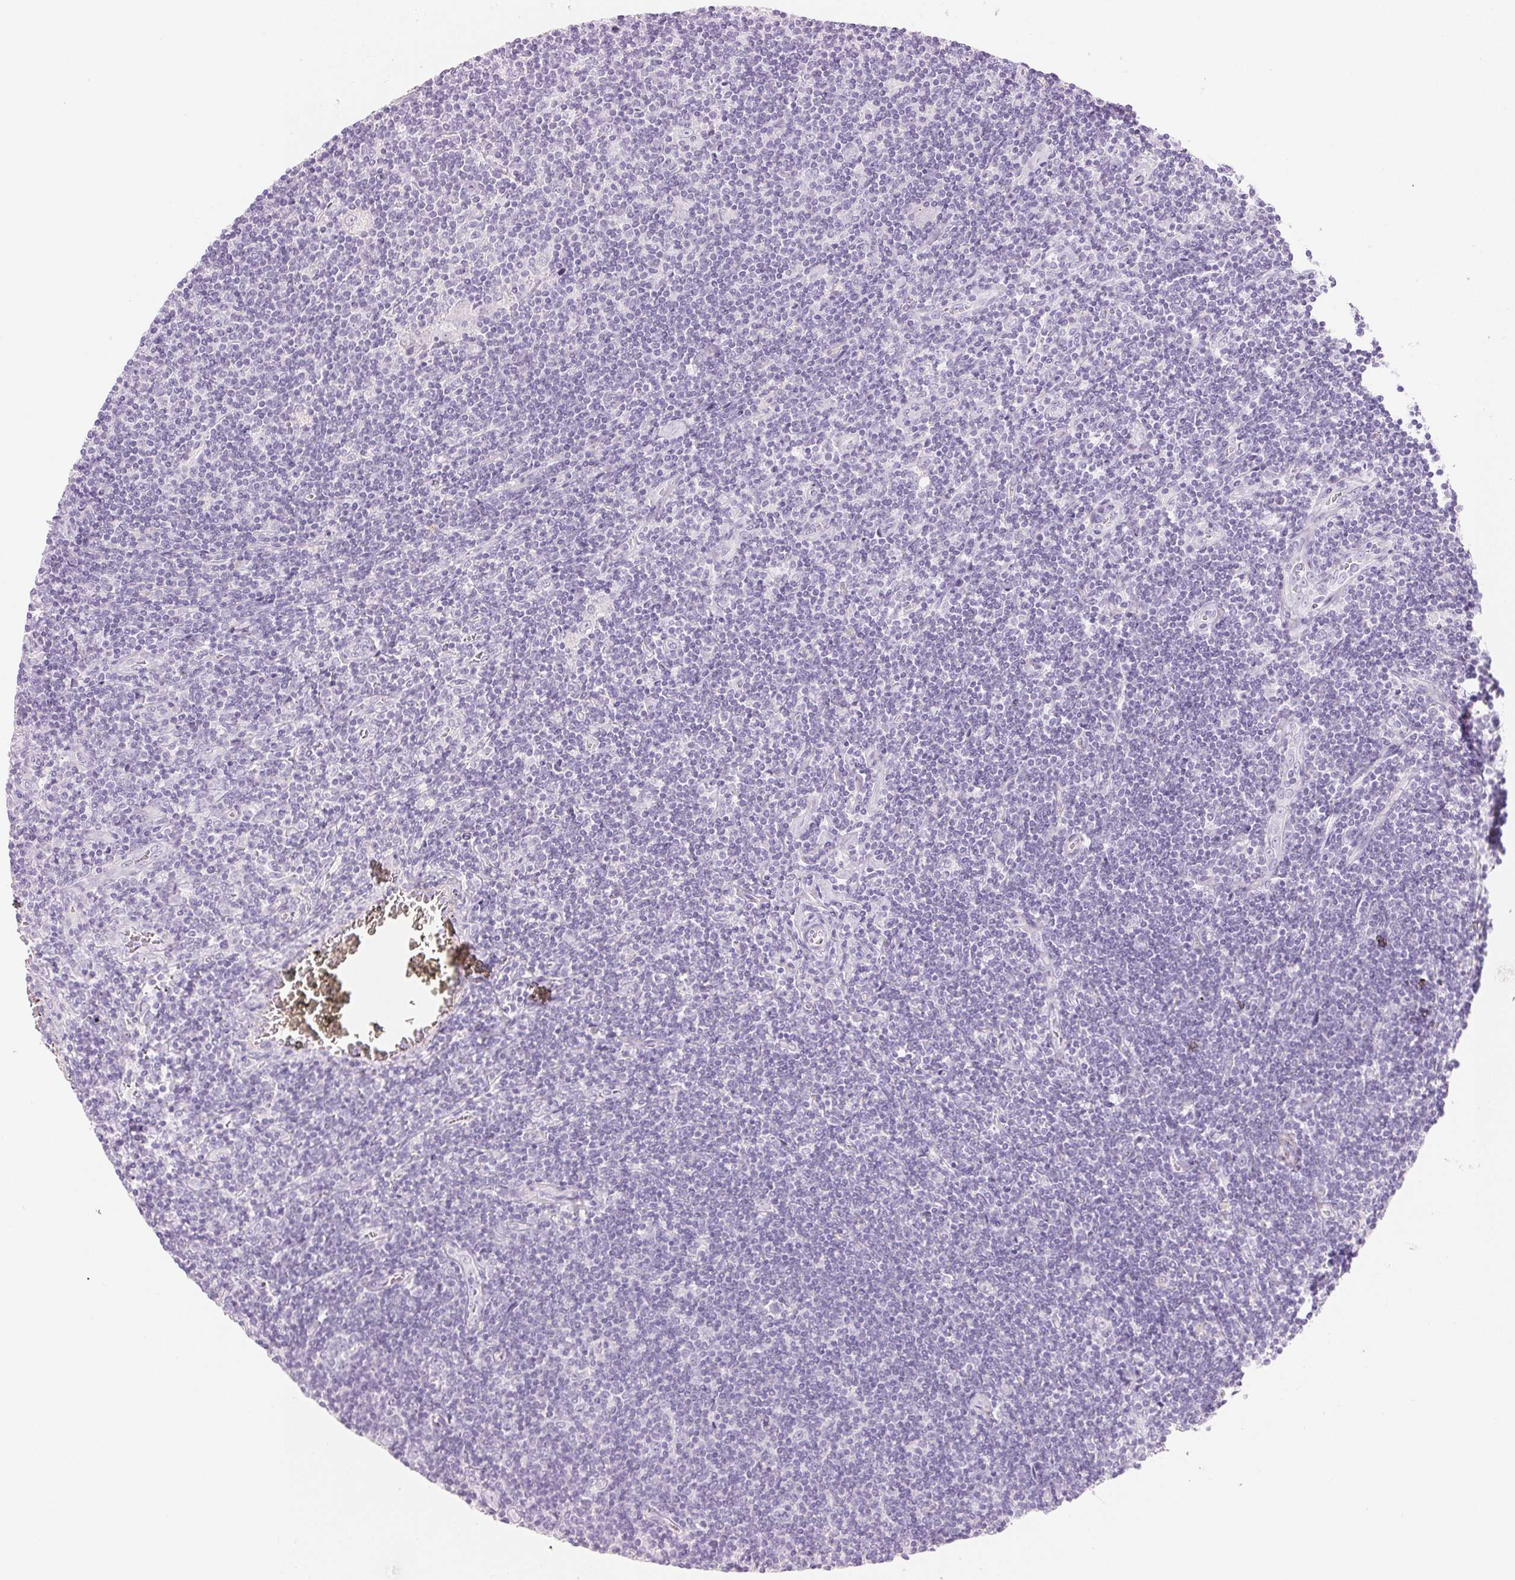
{"staining": {"intensity": "negative", "quantity": "none", "location": "none"}, "tissue": "lymphoma", "cell_type": "Tumor cells", "image_type": "cancer", "snomed": [{"axis": "morphology", "description": "Hodgkin's disease, NOS"}, {"axis": "topography", "description": "Lymph node"}], "caption": "Tumor cells show no significant protein positivity in Hodgkin's disease.", "gene": "KCNE2", "patient": {"sex": "male", "age": 40}}